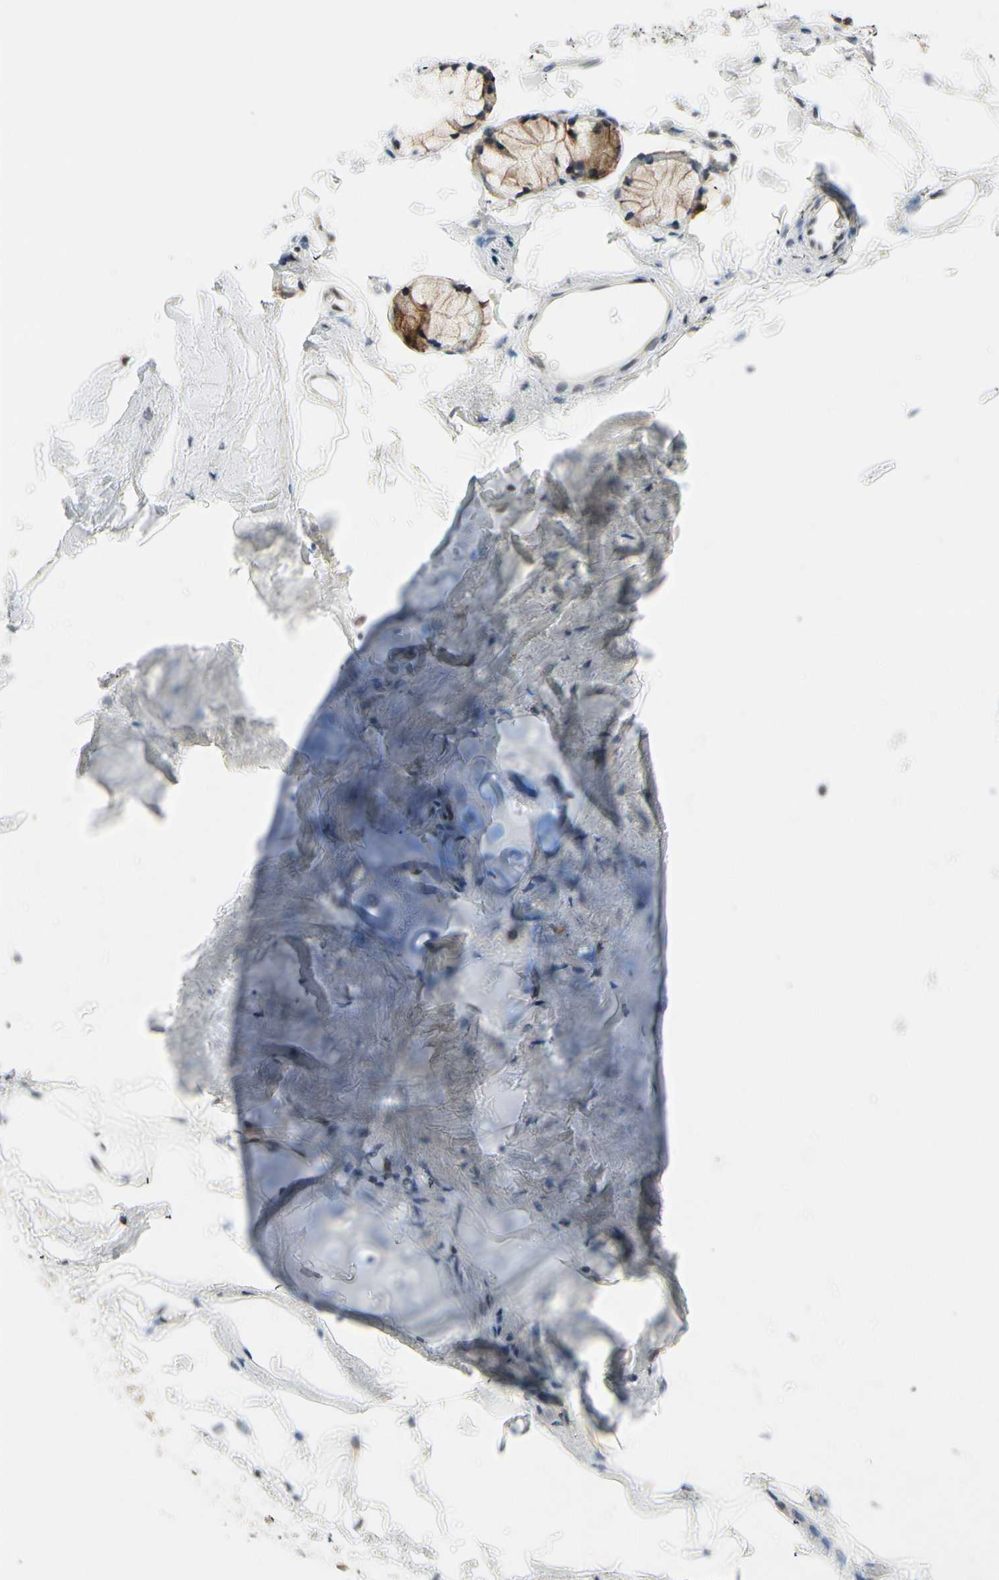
{"staining": {"intensity": "negative", "quantity": "none", "location": "none"}, "tissue": "adipose tissue", "cell_type": "Adipocytes", "image_type": "normal", "snomed": [{"axis": "morphology", "description": "Normal tissue, NOS"}, {"axis": "topography", "description": "Cartilage tissue"}, {"axis": "topography", "description": "Bronchus"}], "caption": "IHC histopathology image of benign adipose tissue: human adipose tissue stained with DAB (3,3'-diaminobenzidine) displays no significant protein expression in adipocytes. Nuclei are stained in blue.", "gene": "TAF12", "patient": {"sex": "female", "age": 73}}